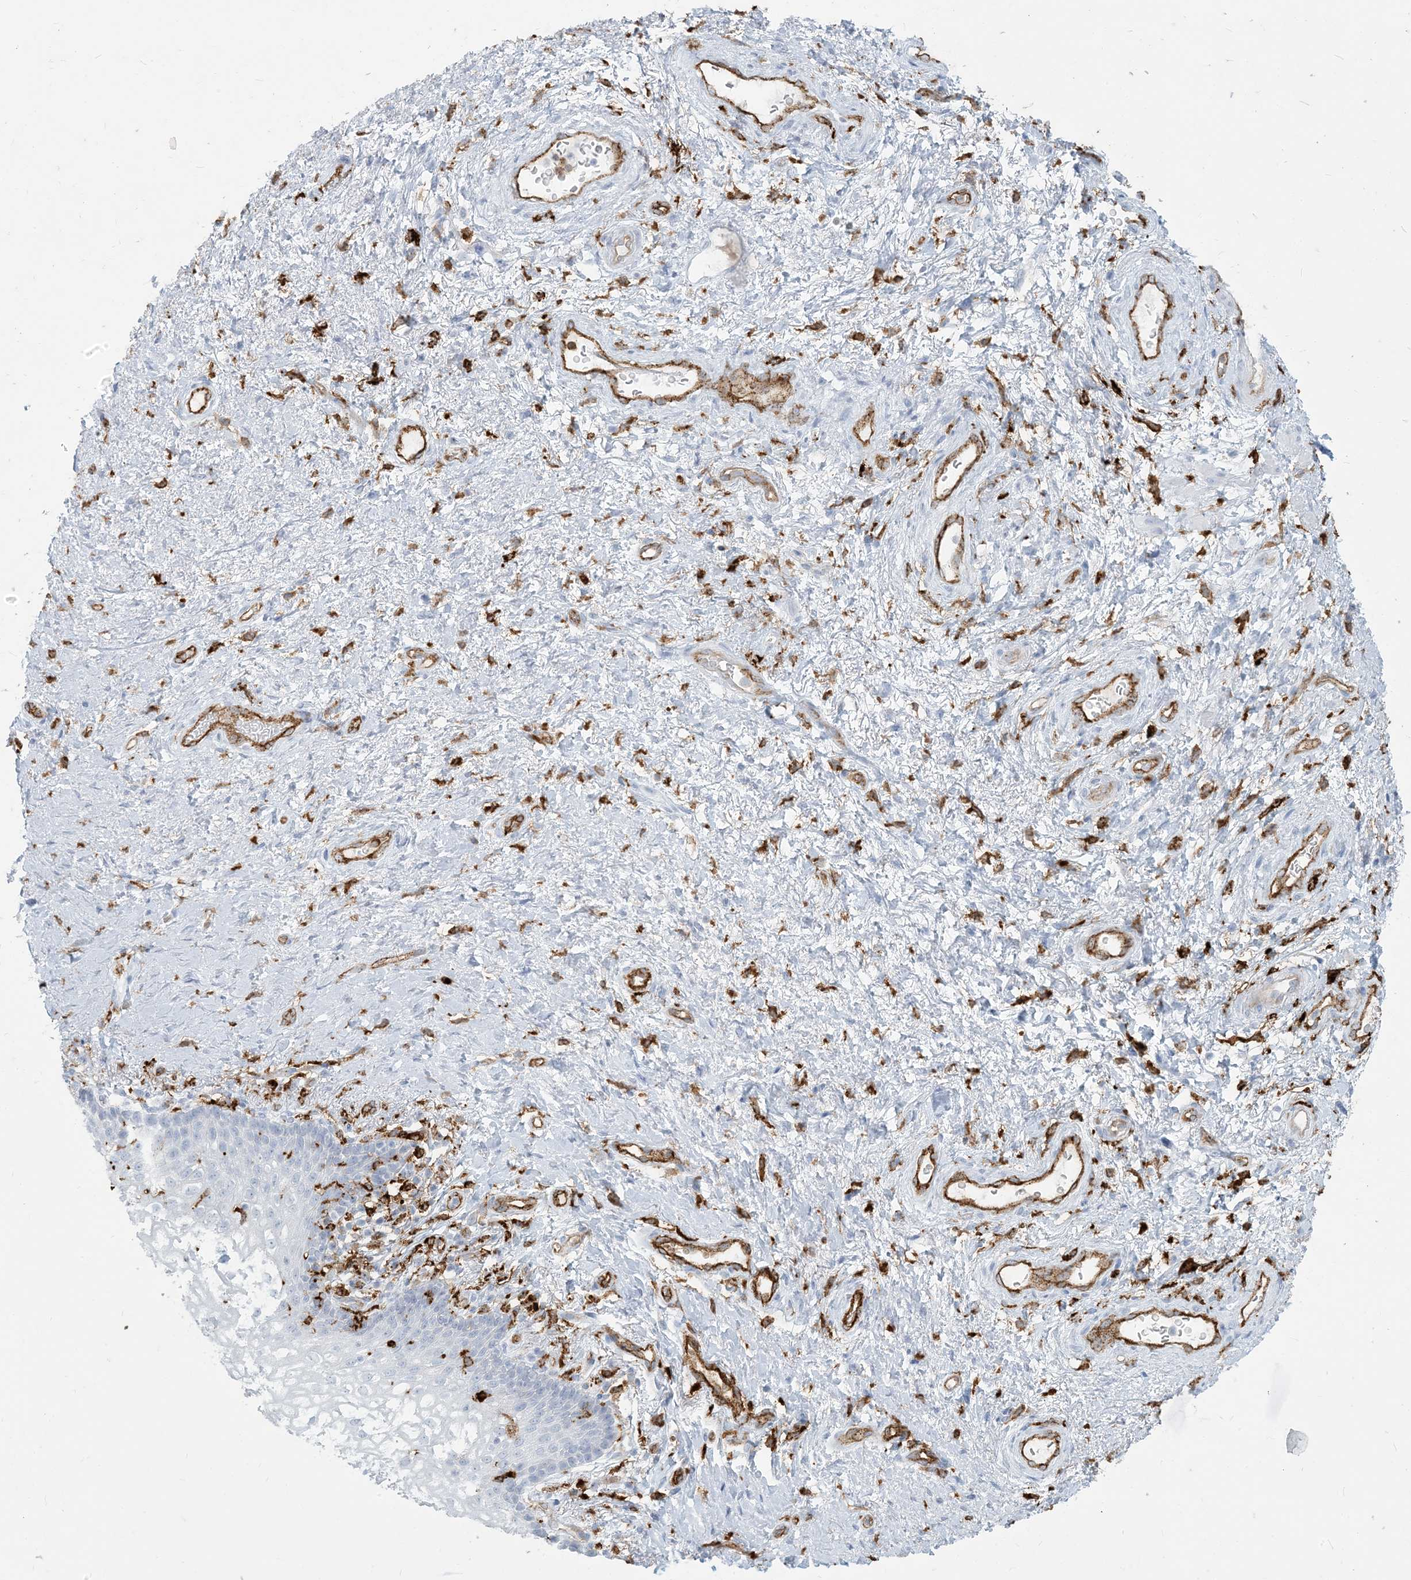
{"staining": {"intensity": "negative", "quantity": "none", "location": "none"}, "tissue": "vagina", "cell_type": "Squamous epithelial cells", "image_type": "normal", "snomed": [{"axis": "morphology", "description": "Normal tissue, NOS"}, {"axis": "topography", "description": "Vagina"}], "caption": "Immunohistochemistry (IHC) histopathology image of unremarkable human vagina stained for a protein (brown), which reveals no positivity in squamous epithelial cells.", "gene": "HLA", "patient": {"sex": "female", "age": 60}}